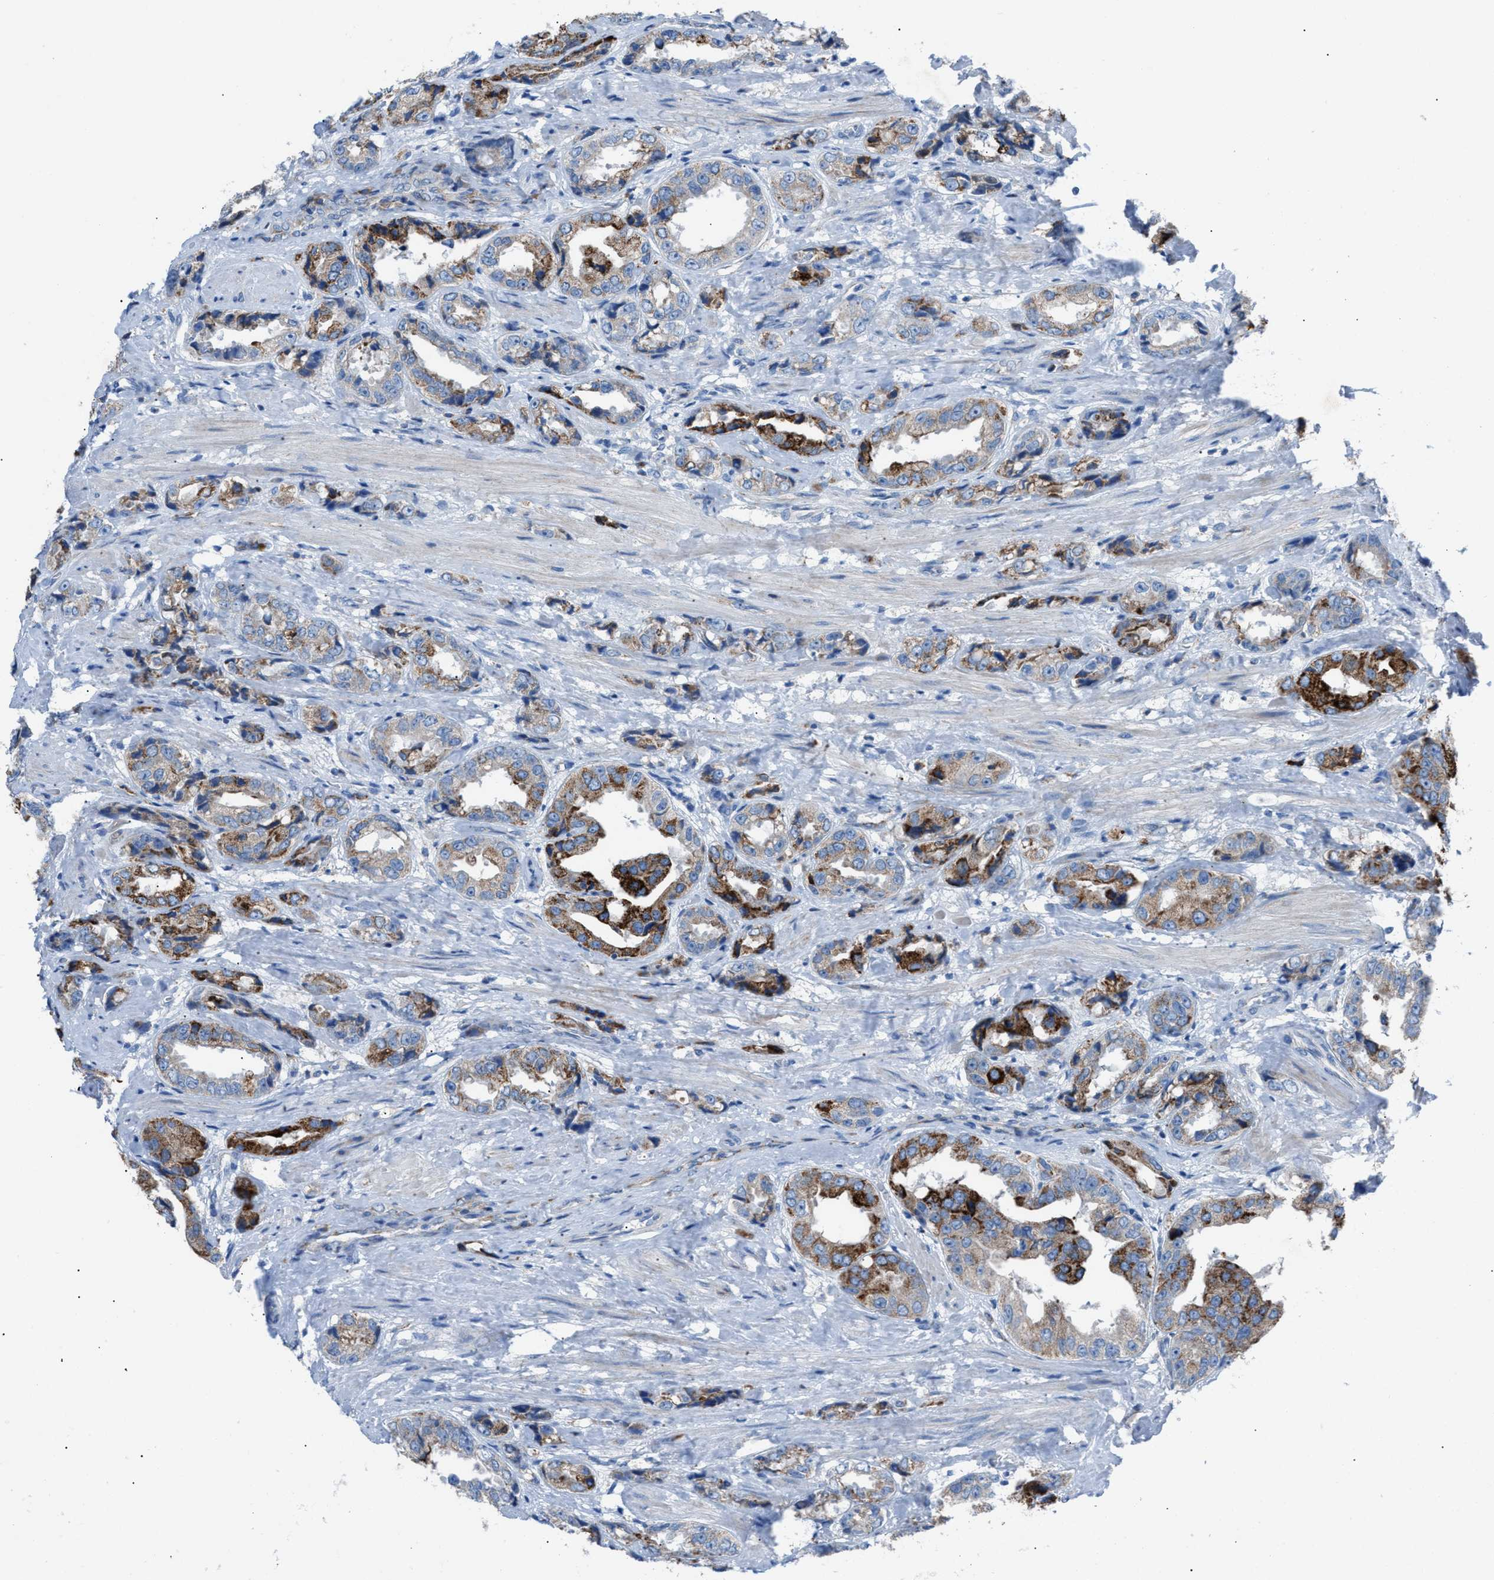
{"staining": {"intensity": "strong", "quantity": "25%-75%", "location": "cytoplasmic/membranous"}, "tissue": "prostate cancer", "cell_type": "Tumor cells", "image_type": "cancer", "snomed": [{"axis": "morphology", "description": "Adenocarcinoma, High grade"}, {"axis": "topography", "description": "Prostate"}], "caption": "Protein staining of prostate high-grade adenocarcinoma tissue displays strong cytoplasmic/membranous positivity in about 25%-75% of tumor cells.", "gene": "CD1B", "patient": {"sex": "male", "age": 61}}